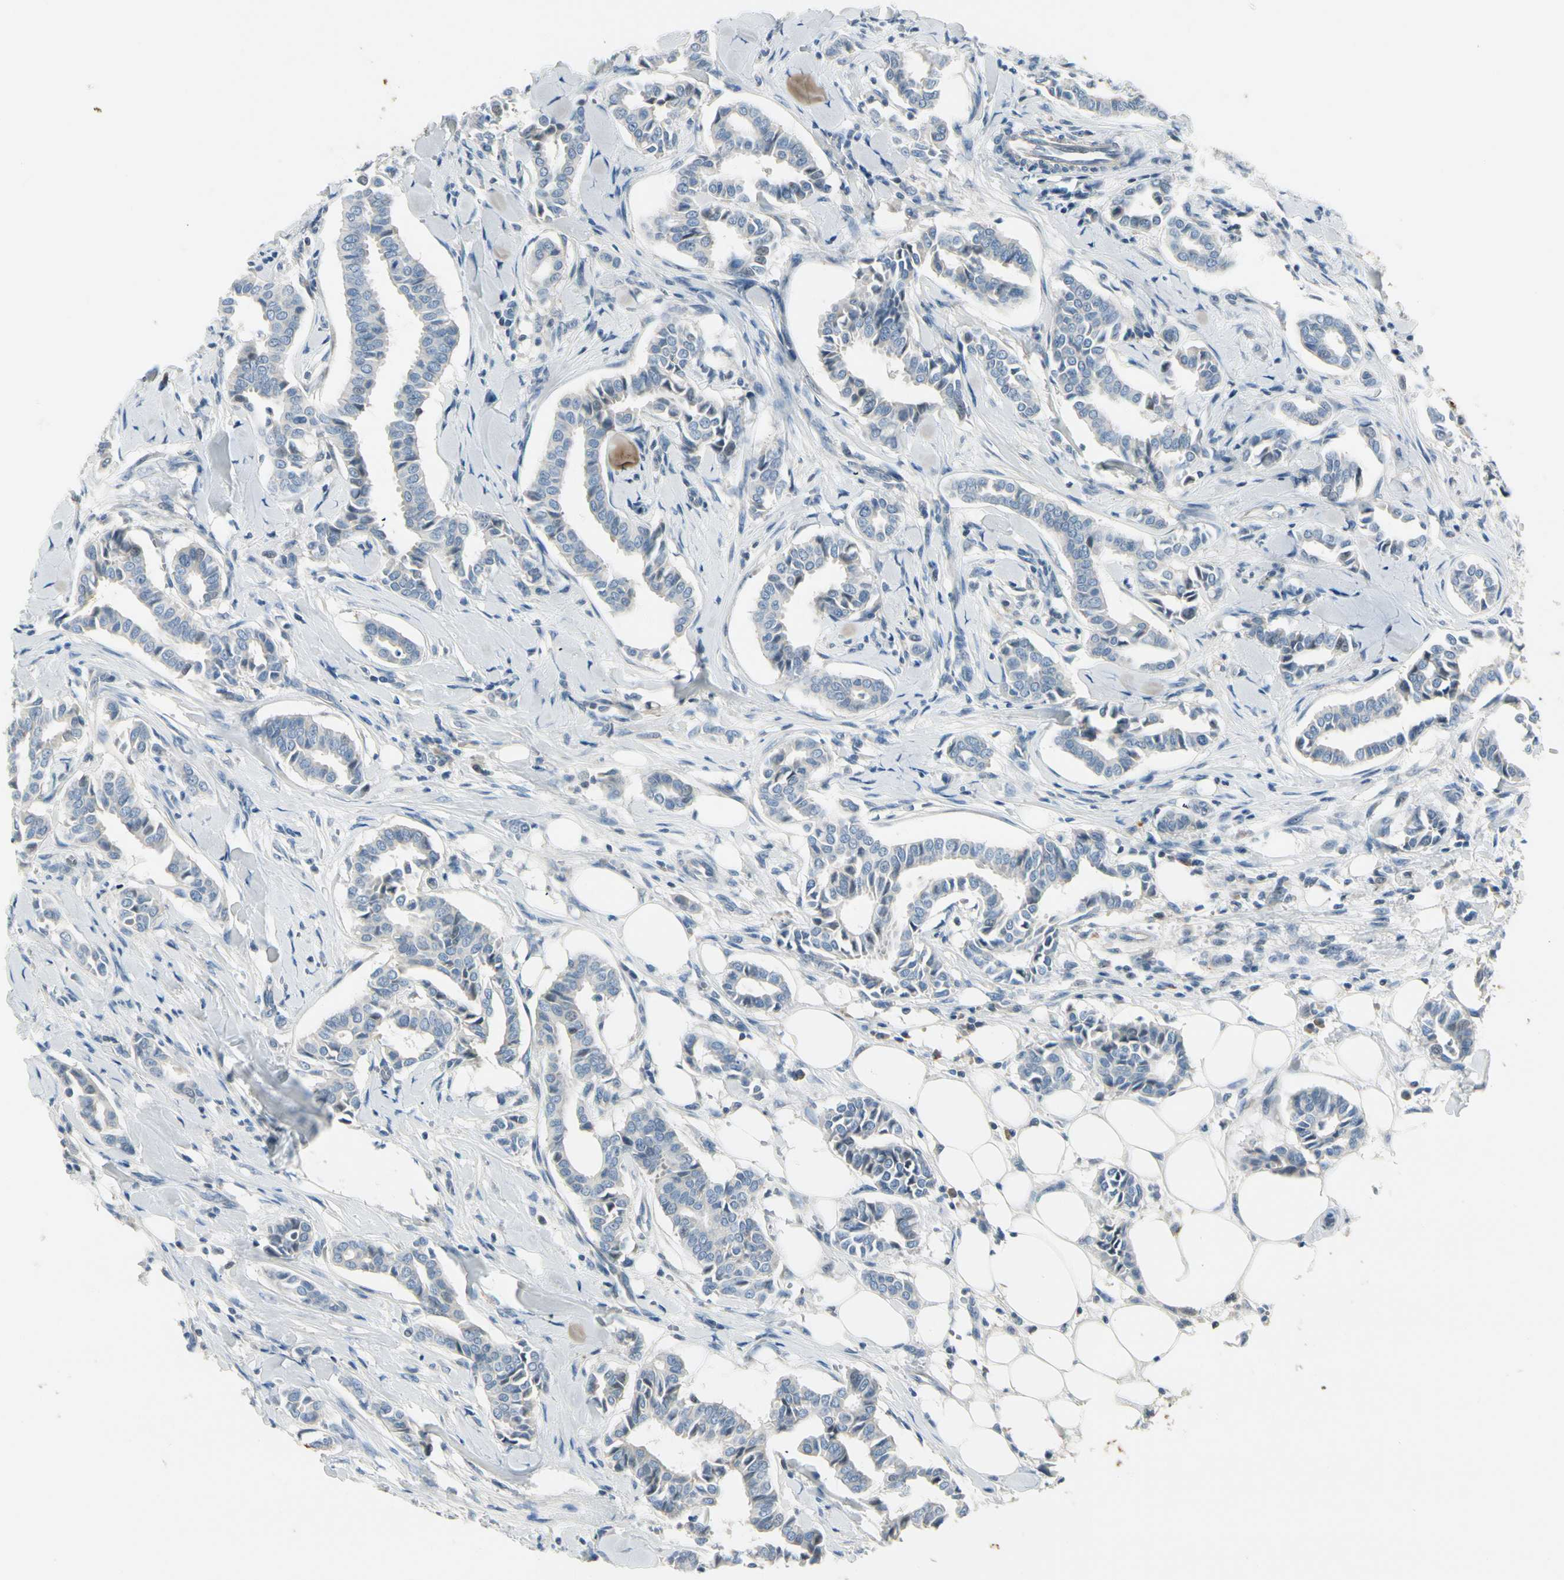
{"staining": {"intensity": "negative", "quantity": "none", "location": "none"}, "tissue": "head and neck cancer", "cell_type": "Tumor cells", "image_type": "cancer", "snomed": [{"axis": "morphology", "description": "Adenocarcinoma, NOS"}, {"axis": "topography", "description": "Salivary gland"}, {"axis": "topography", "description": "Head-Neck"}], "caption": "IHC image of head and neck adenocarcinoma stained for a protein (brown), which reveals no positivity in tumor cells.", "gene": "CYP2E1", "patient": {"sex": "female", "age": 59}}